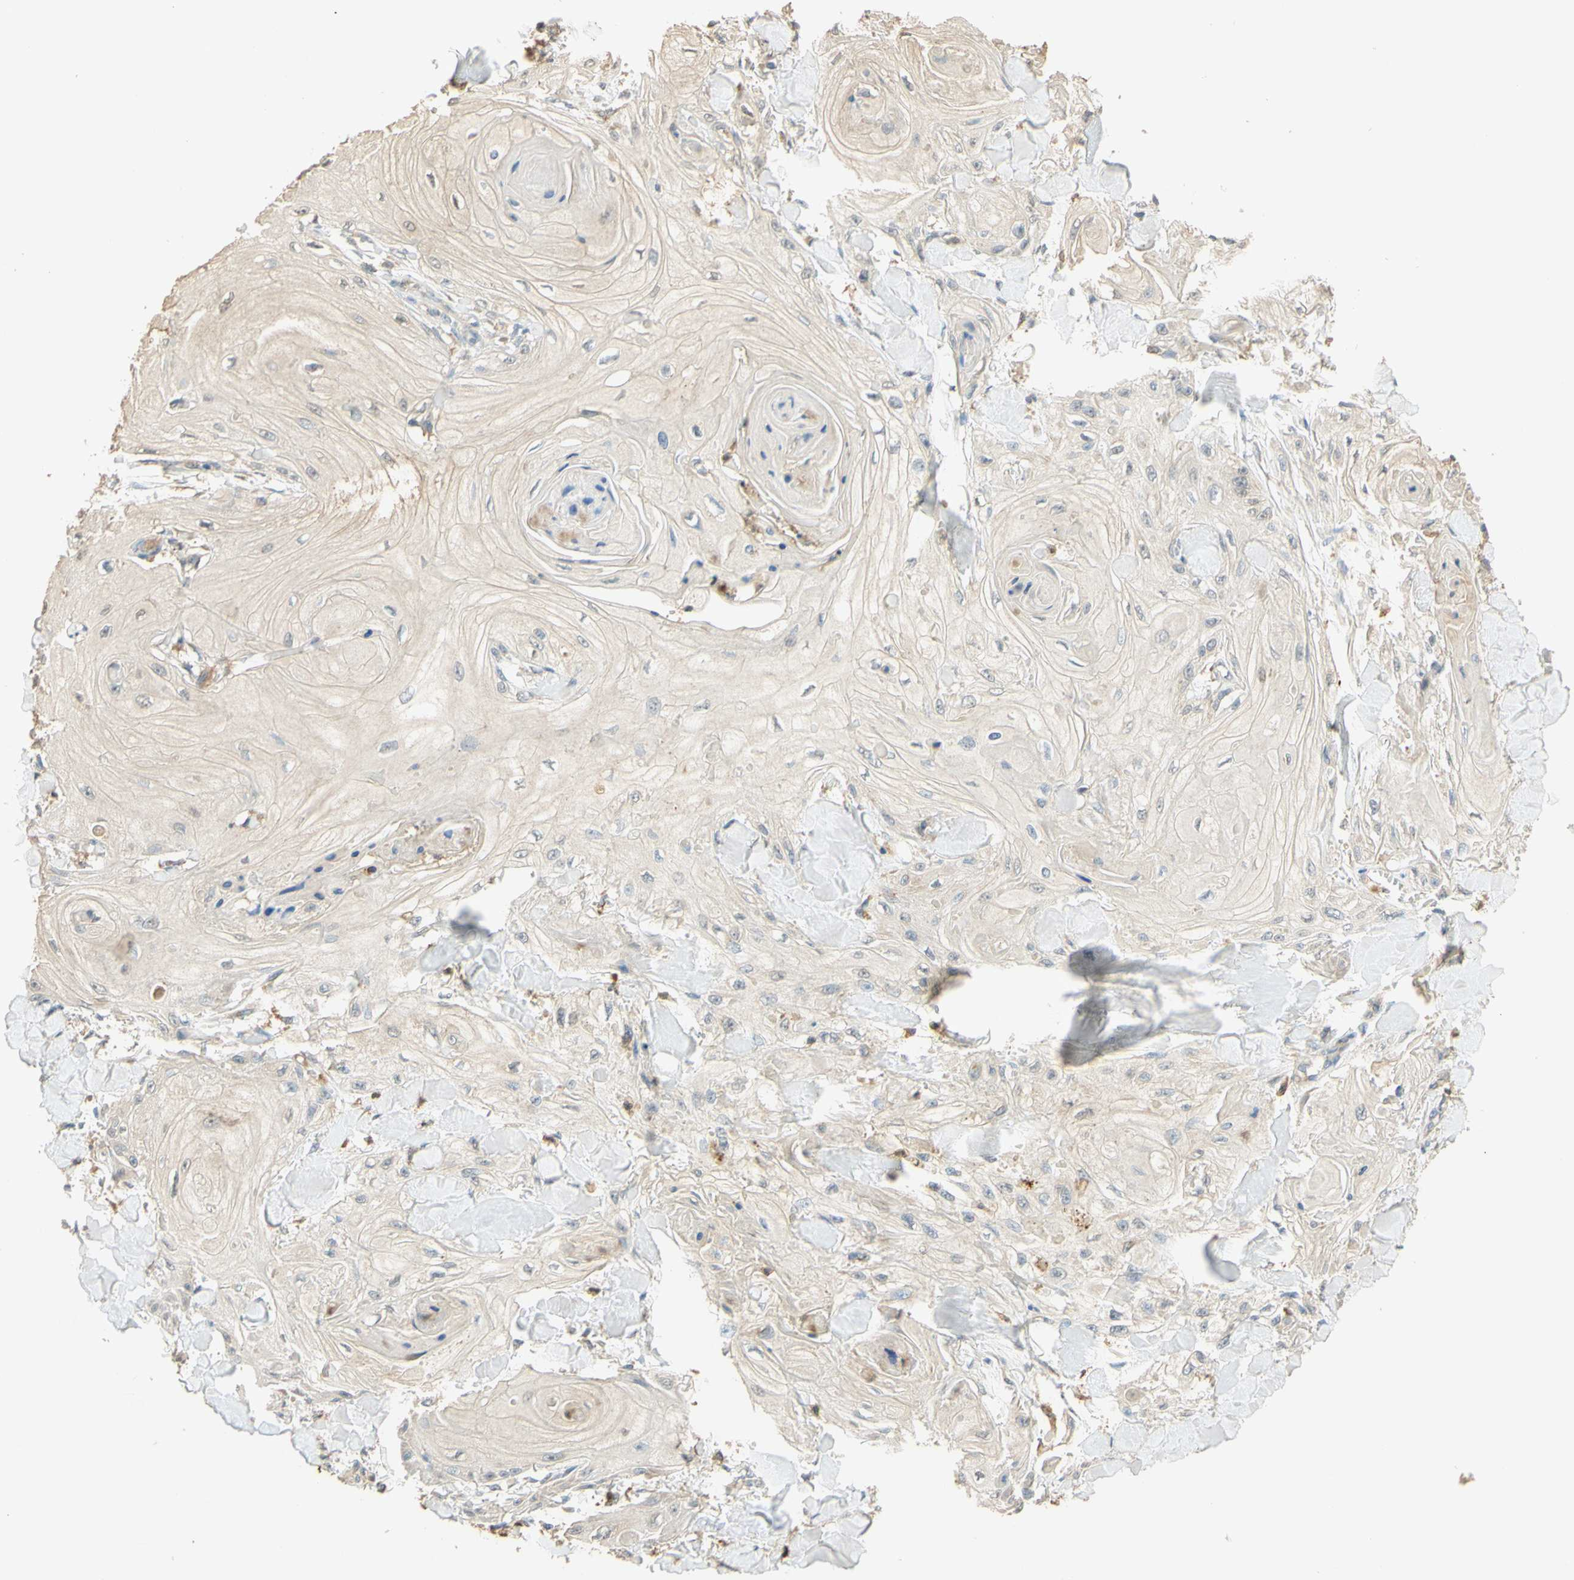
{"staining": {"intensity": "negative", "quantity": "none", "location": "none"}, "tissue": "skin cancer", "cell_type": "Tumor cells", "image_type": "cancer", "snomed": [{"axis": "morphology", "description": "Squamous cell carcinoma, NOS"}, {"axis": "topography", "description": "Skin"}], "caption": "Micrograph shows no significant protein staining in tumor cells of squamous cell carcinoma (skin). Nuclei are stained in blue.", "gene": "ENTREP2", "patient": {"sex": "male", "age": 74}}